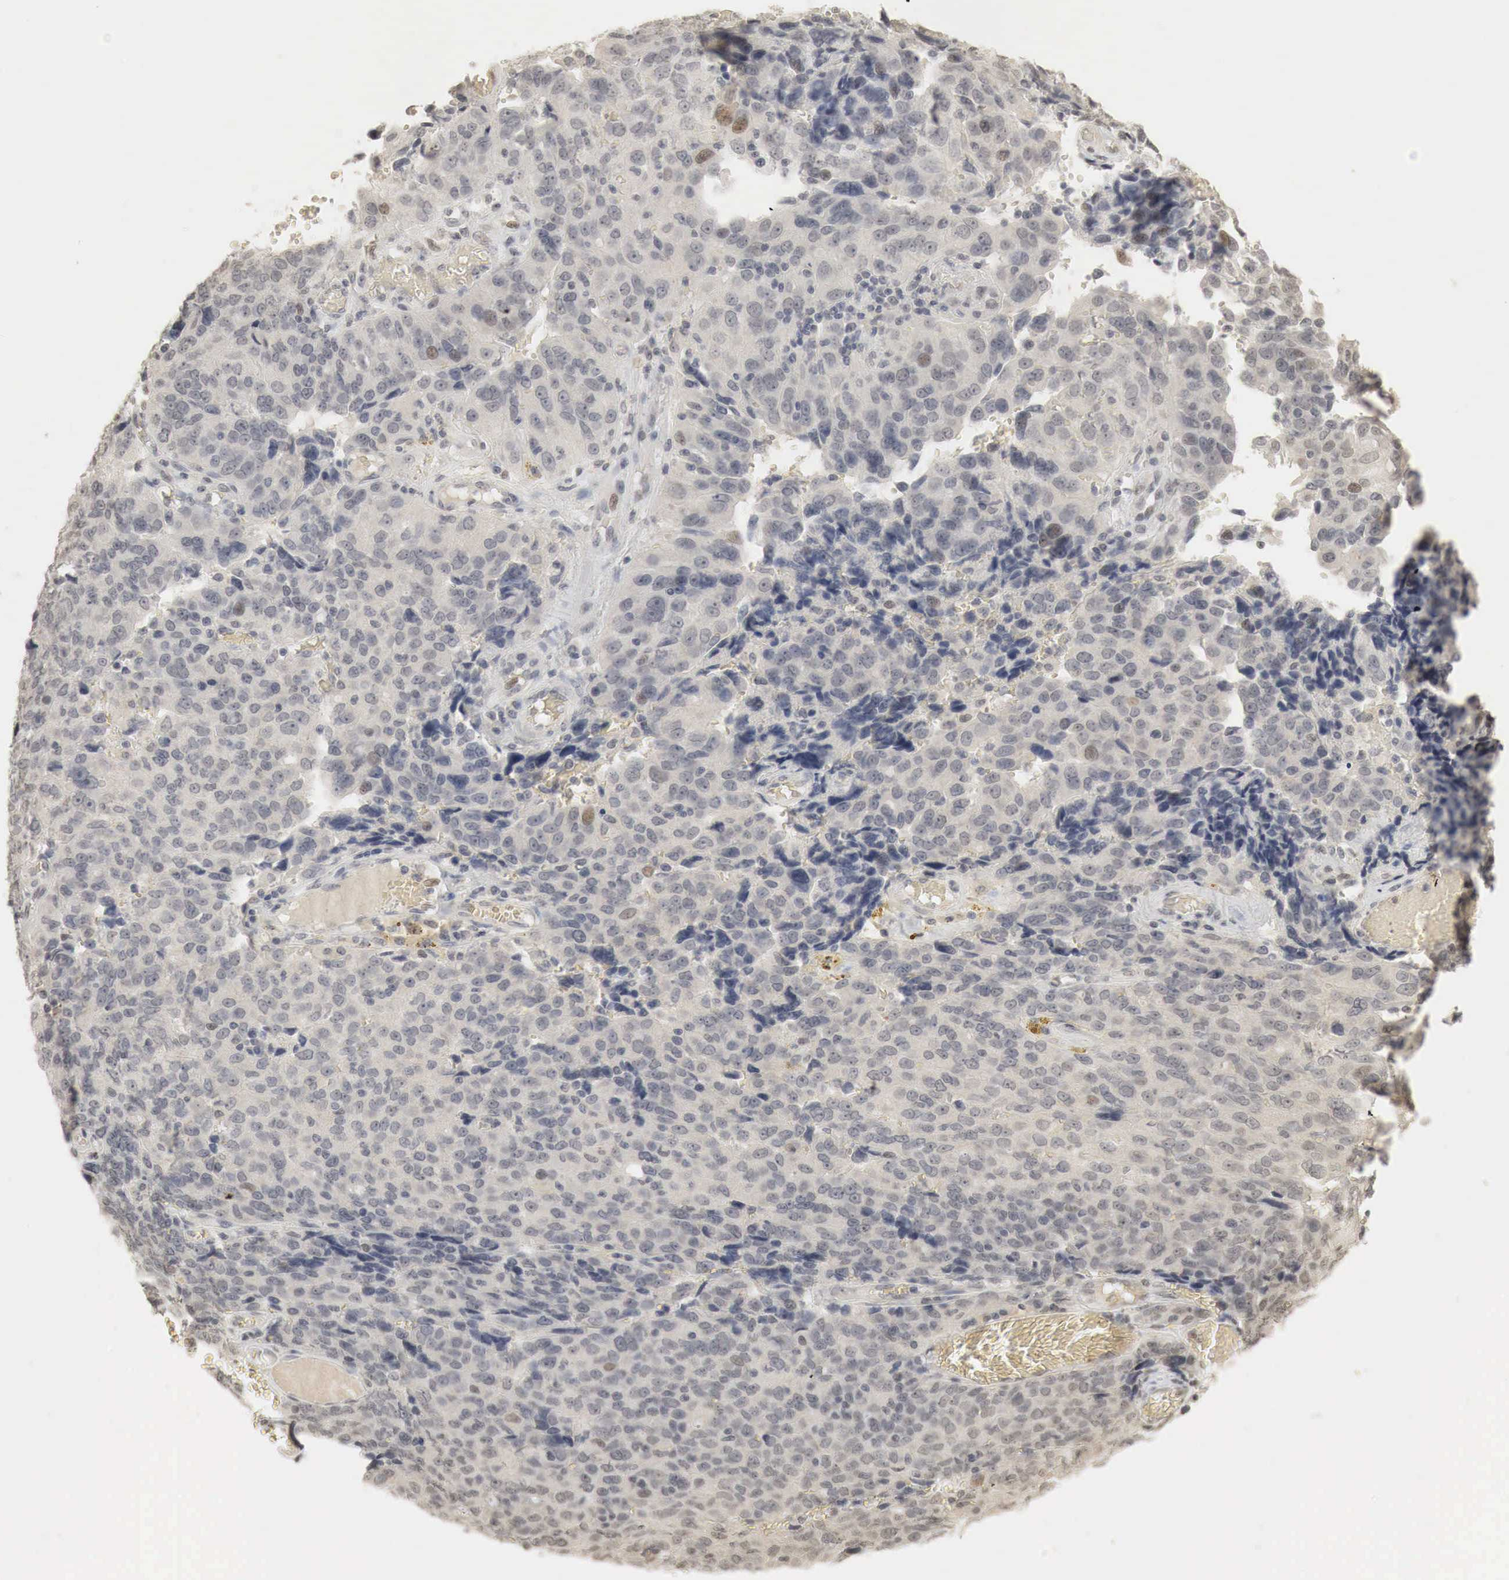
{"staining": {"intensity": "weak", "quantity": "<25%", "location": "nuclear"}, "tissue": "ovarian cancer", "cell_type": "Tumor cells", "image_type": "cancer", "snomed": [{"axis": "morphology", "description": "Carcinoma, endometroid"}, {"axis": "topography", "description": "Ovary"}], "caption": "Immunohistochemical staining of human ovarian cancer shows no significant expression in tumor cells.", "gene": "ERBB4", "patient": {"sex": "female", "age": 75}}